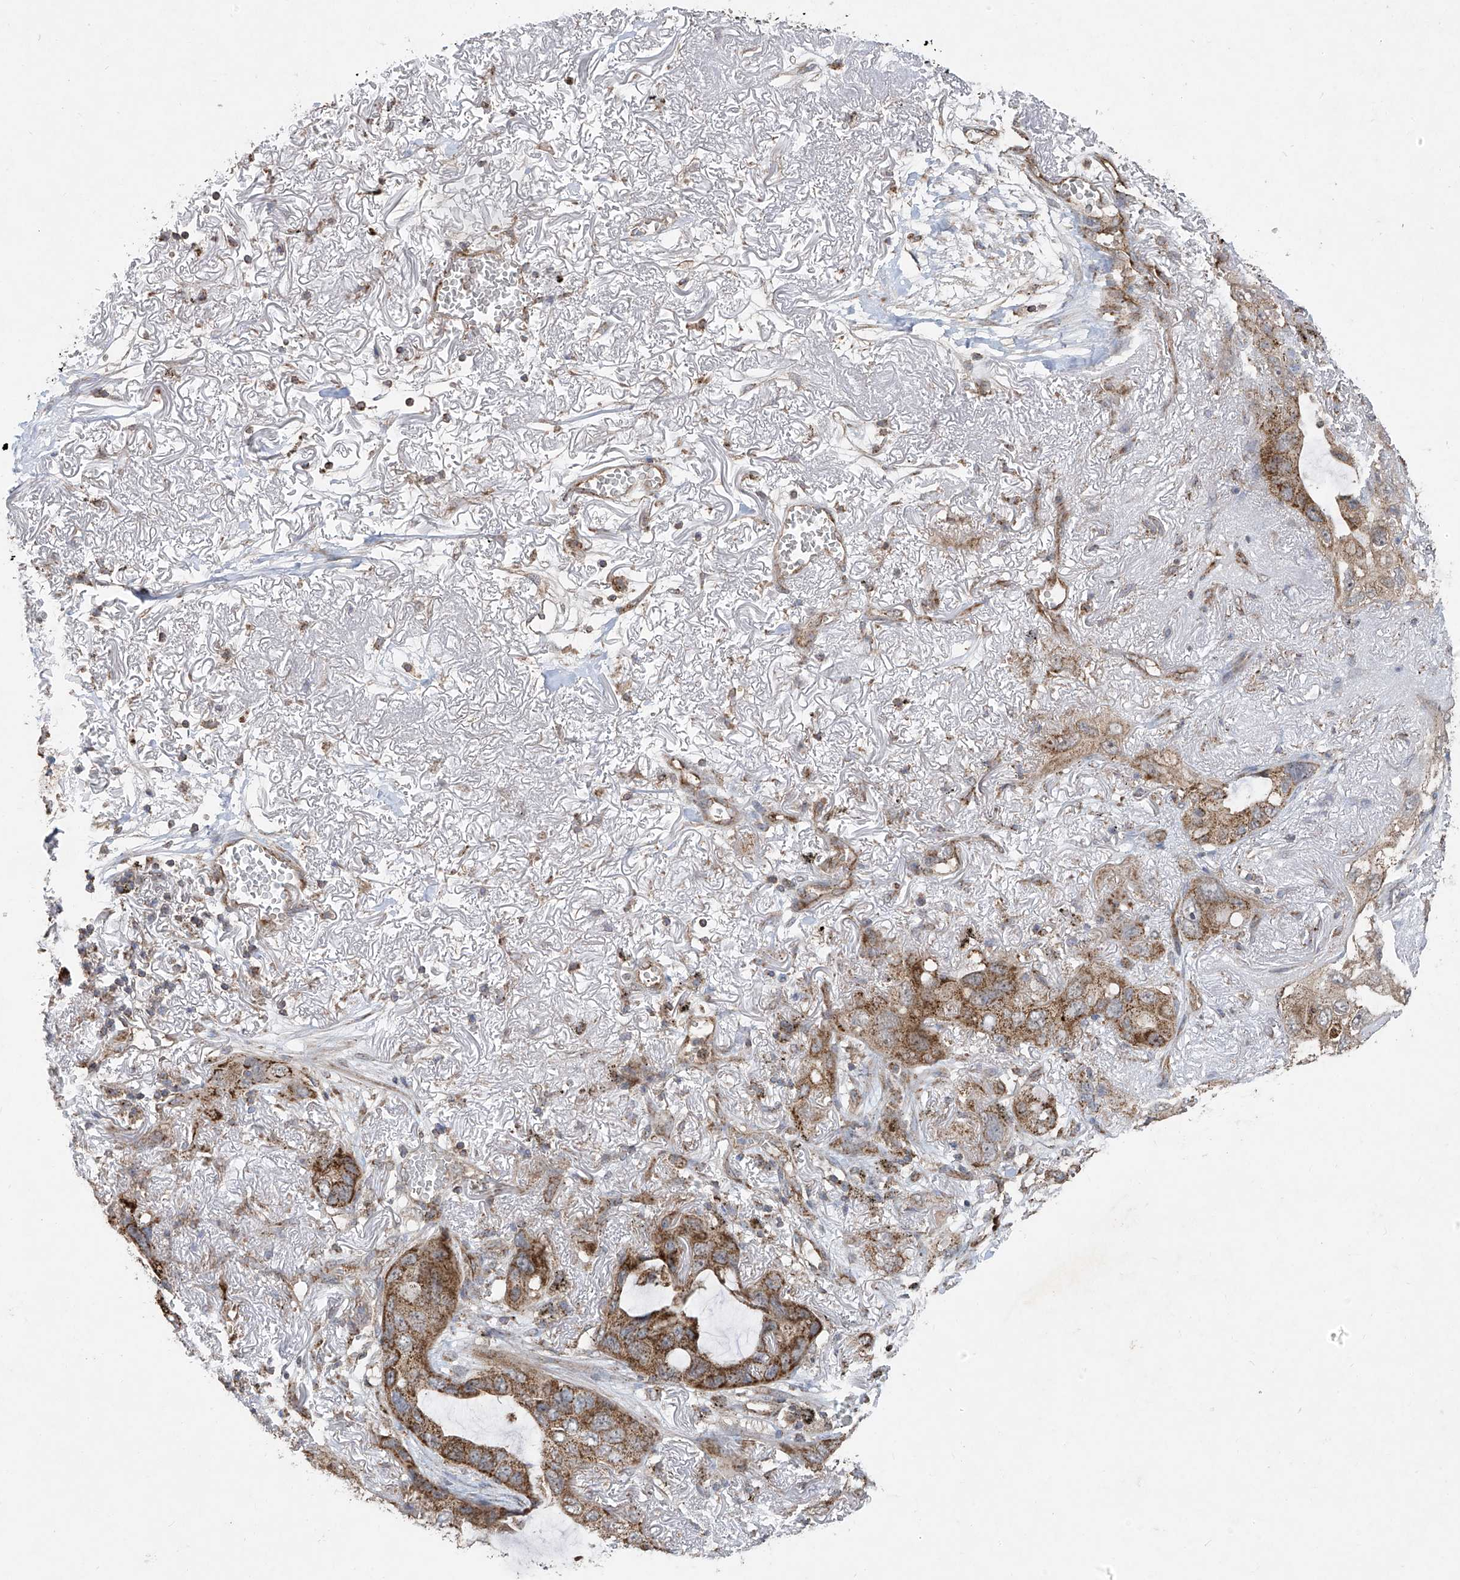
{"staining": {"intensity": "moderate", "quantity": ">75%", "location": "cytoplasmic/membranous"}, "tissue": "lung cancer", "cell_type": "Tumor cells", "image_type": "cancer", "snomed": [{"axis": "morphology", "description": "Squamous cell carcinoma, NOS"}, {"axis": "topography", "description": "Lung"}], "caption": "IHC of lung cancer (squamous cell carcinoma) reveals medium levels of moderate cytoplasmic/membranous positivity in about >75% of tumor cells. (Brightfield microscopy of DAB IHC at high magnification).", "gene": "UQCC1", "patient": {"sex": "female", "age": 73}}